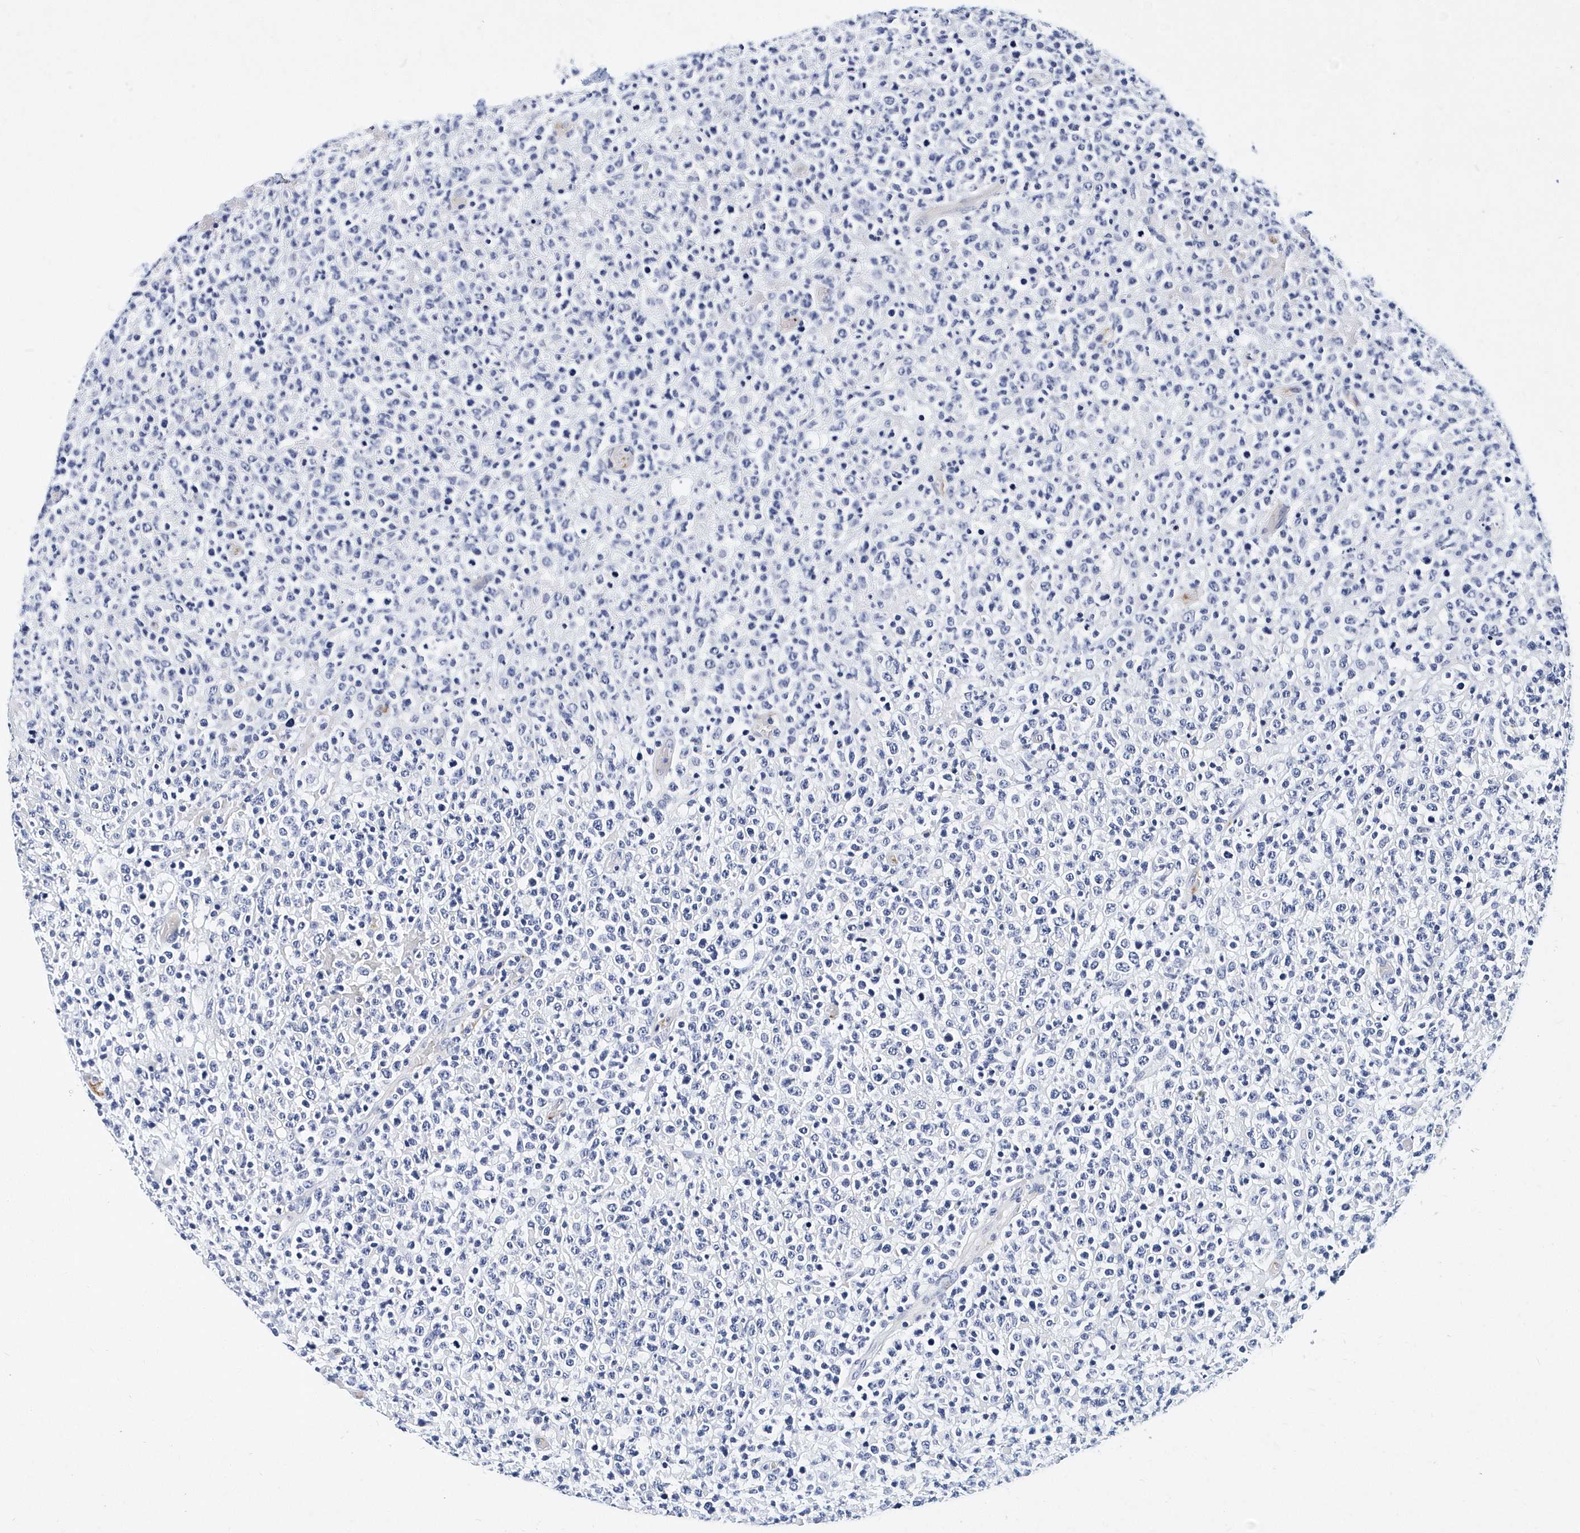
{"staining": {"intensity": "negative", "quantity": "none", "location": "none"}, "tissue": "lymphoma", "cell_type": "Tumor cells", "image_type": "cancer", "snomed": [{"axis": "morphology", "description": "Malignant lymphoma, non-Hodgkin's type, High grade"}, {"axis": "topography", "description": "Colon"}], "caption": "IHC photomicrograph of human lymphoma stained for a protein (brown), which displays no expression in tumor cells.", "gene": "ITGA2B", "patient": {"sex": "female", "age": 53}}